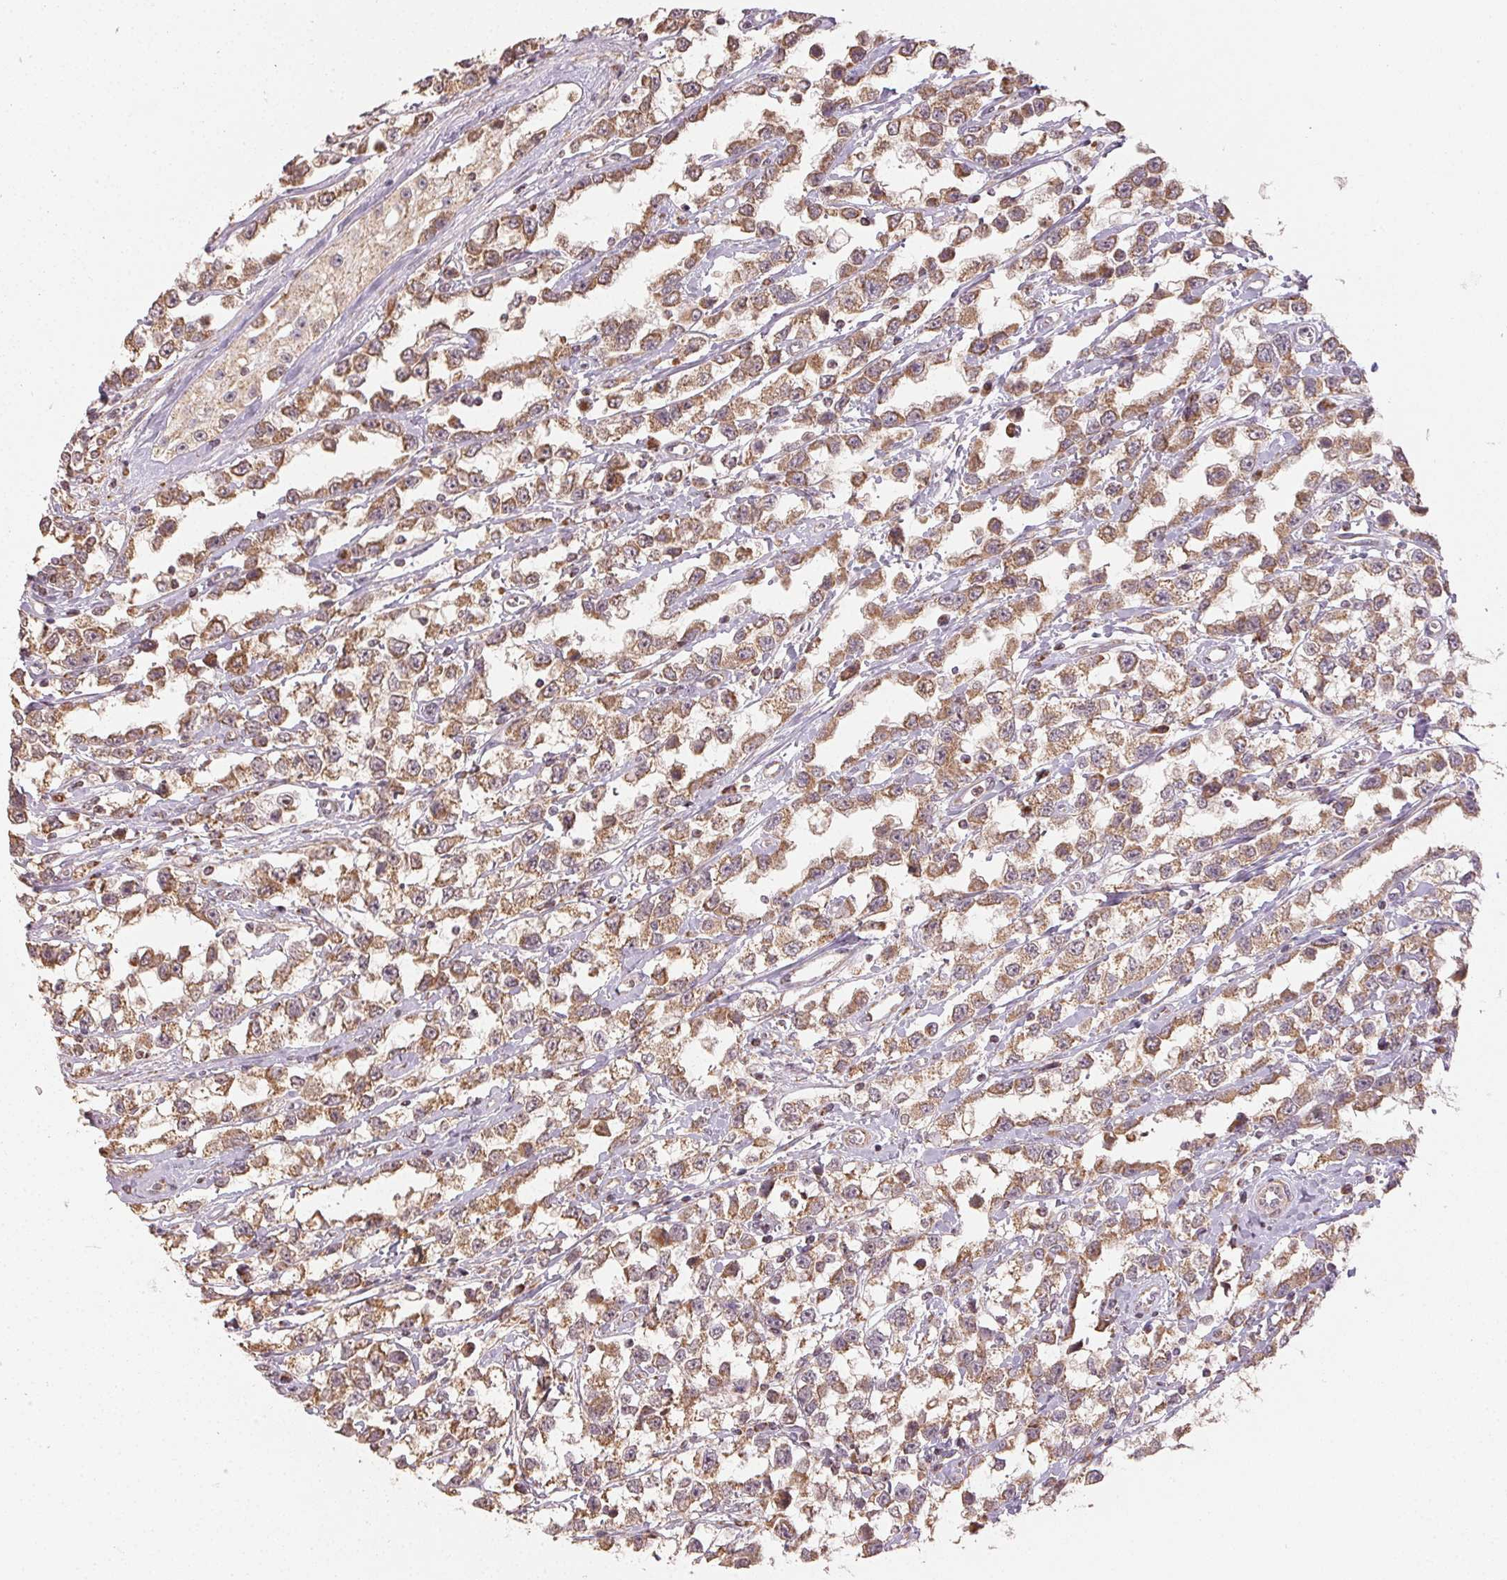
{"staining": {"intensity": "moderate", "quantity": ">75%", "location": "cytoplasmic/membranous"}, "tissue": "testis cancer", "cell_type": "Tumor cells", "image_type": "cancer", "snomed": [{"axis": "morphology", "description": "Seminoma, NOS"}, {"axis": "topography", "description": "Testis"}], "caption": "IHC of human testis seminoma exhibits medium levels of moderate cytoplasmic/membranous expression in approximately >75% of tumor cells.", "gene": "CLASP1", "patient": {"sex": "male", "age": 34}}